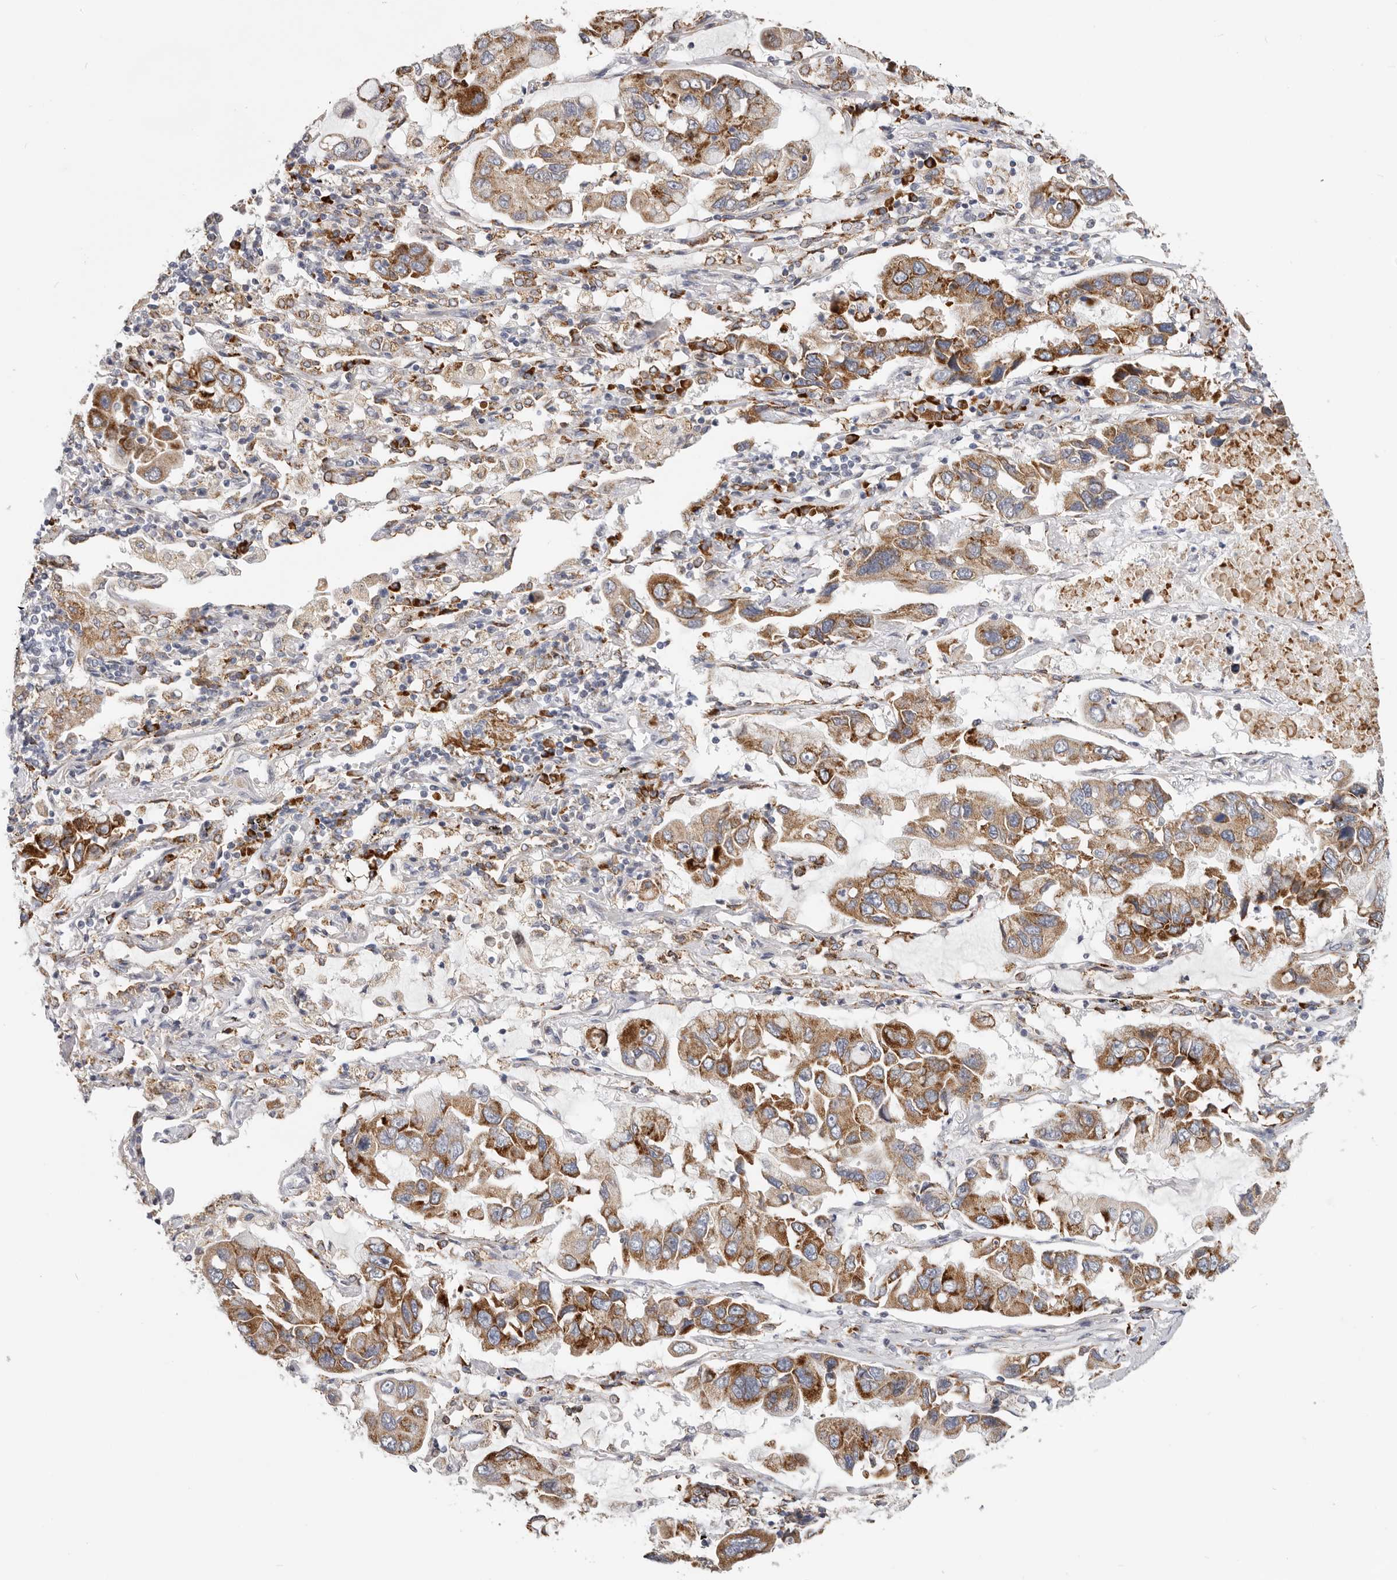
{"staining": {"intensity": "moderate", "quantity": ">75%", "location": "cytoplasmic/membranous"}, "tissue": "lung cancer", "cell_type": "Tumor cells", "image_type": "cancer", "snomed": [{"axis": "morphology", "description": "Adenocarcinoma, NOS"}, {"axis": "topography", "description": "Lung"}], "caption": "DAB immunohistochemical staining of human lung cancer exhibits moderate cytoplasmic/membranous protein positivity in approximately >75% of tumor cells.", "gene": "IL32", "patient": {"sex": "male", "age": 64}}